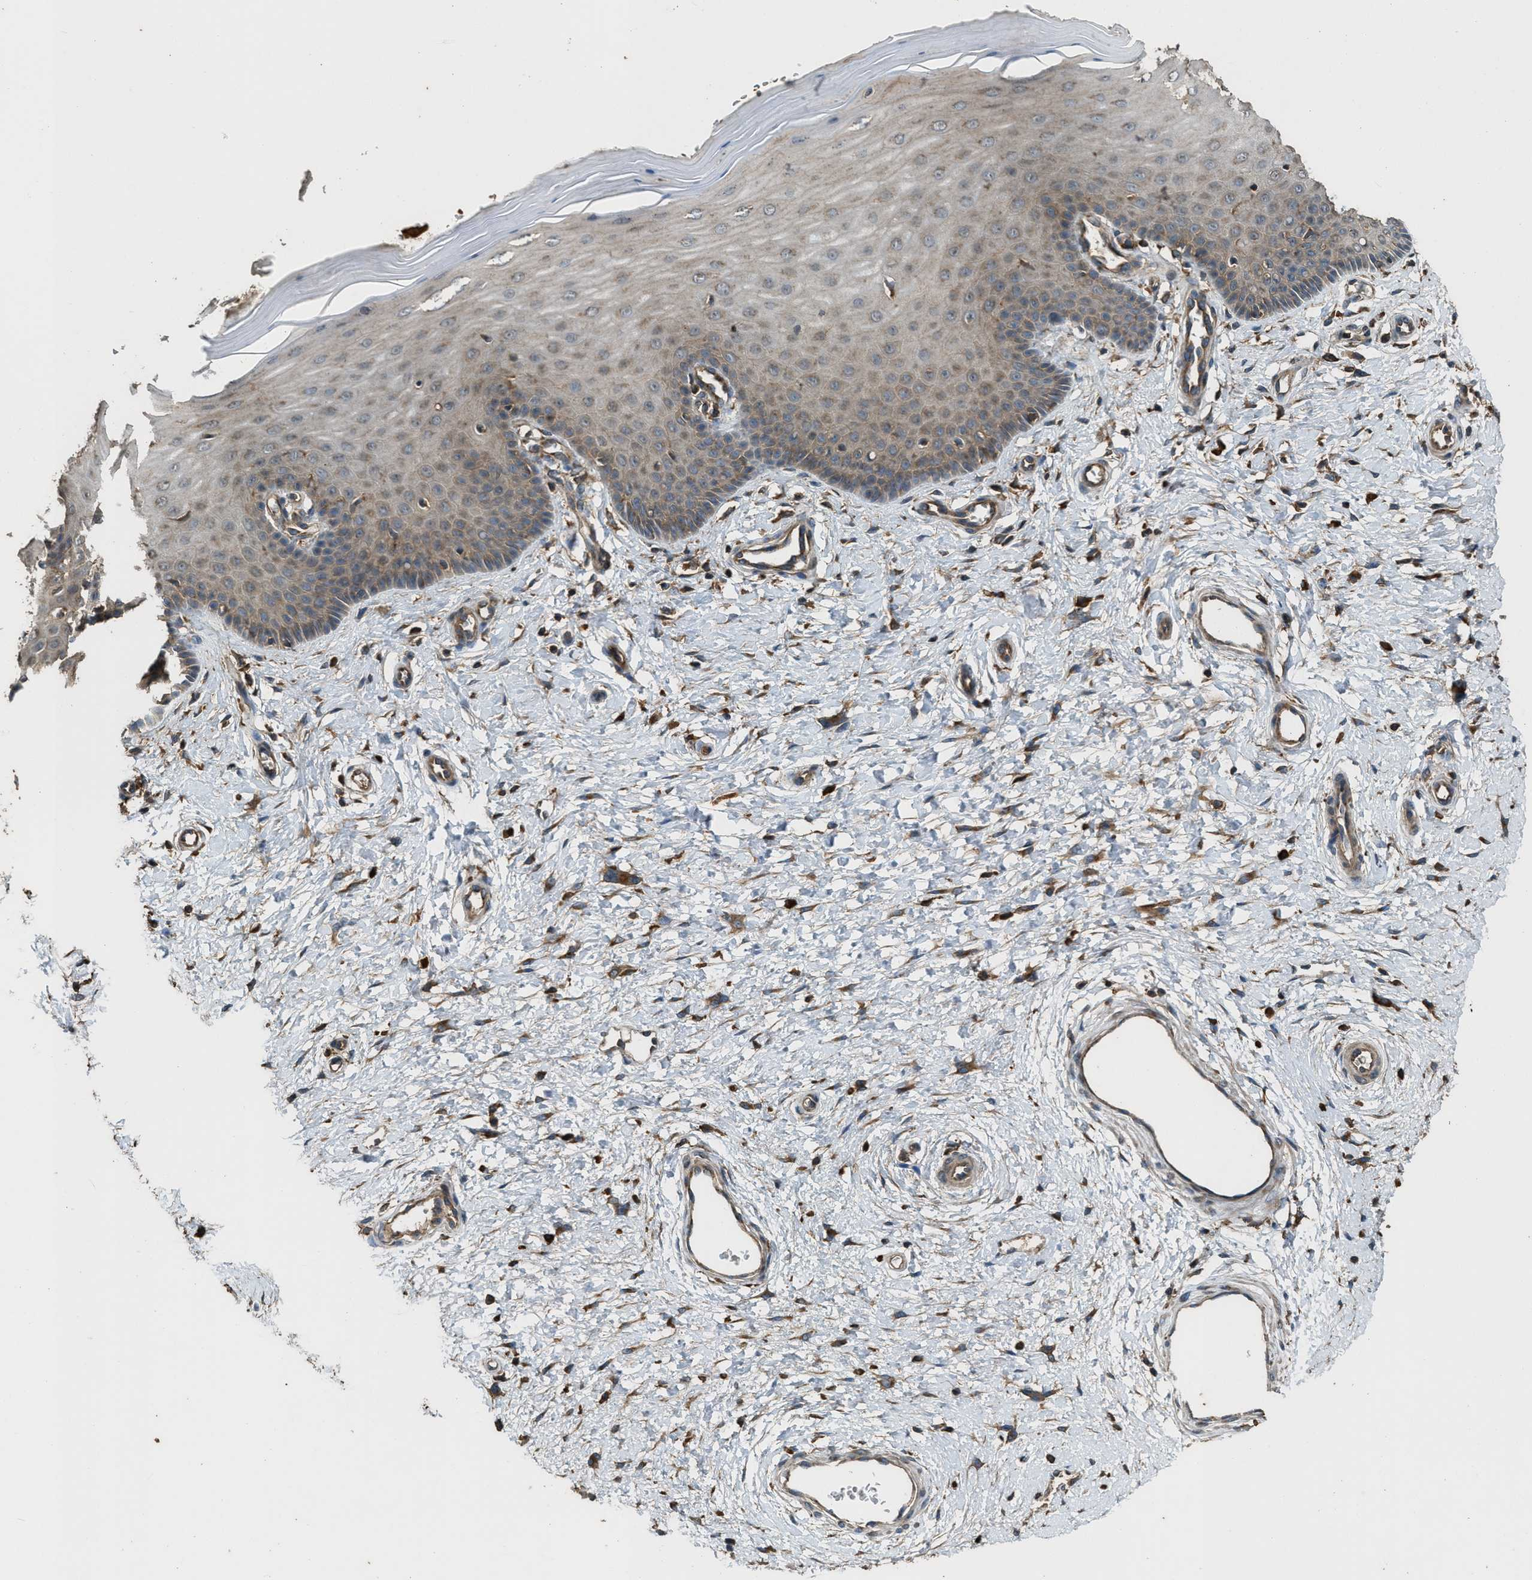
{"staining": {"intensity": "moderate", "quantity": "25%-75%", "location": "cytoplasmic/membranous"}, "tissue": "cervix", "cell_type": "Glandular cells", "image_type": "normal", "snomed": [{"axis": "morphology", "description": "Normal tissue, NOS"}, {"axis": "topography", "description": "Cervix"}], "caption": "Immunohistochemical staining of unremarkable human cervix reveals medium levels of moderate cytoplasmic/membranous expression in about 25%-75% of glandular cells. Nuclei are stained in blue.", "gene": "MAP3K8", "patient": {"sex": "female", "age": 55}}